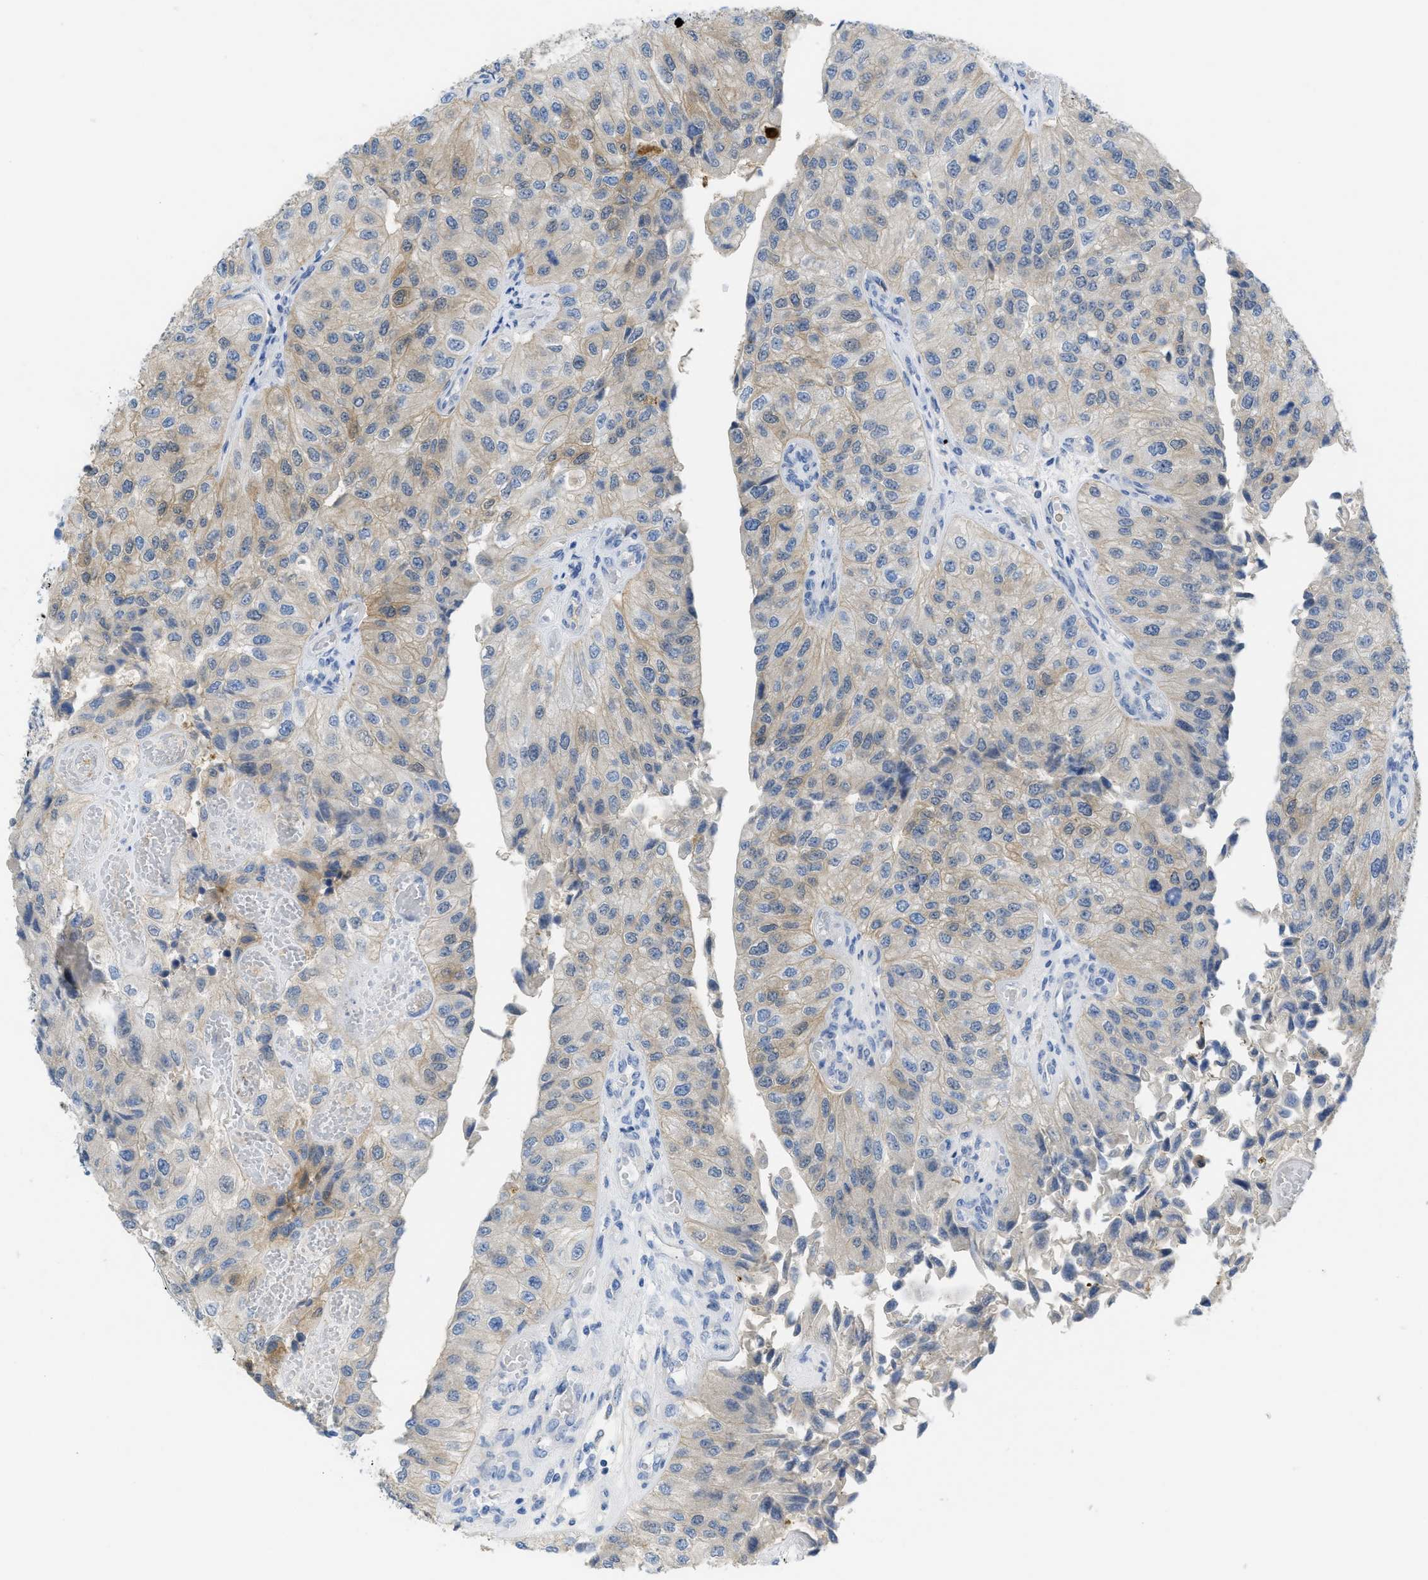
{"staining": {"intensity": "moderate", "quantity": "<25%", "location": "cytoplasmic/membranous"}, "tissue": "urothelial cancer", "cell_type": "Tumor cells", "image_type": "cancer", "snomed": [{"axis": "morphology", "description": "Urothelial carcinoma, High grade"}, {"axis": "topography", "description": "Kidney"}, {"axis": "topography", "description": "Urinary bladder"}], "caption": "Brown immunohistochemical staining in human urothelial cancer displays moderate cytoplasmic/membranous staining in approximately <25% of tumor cells.", "gene": "CNNM4", "patient": {"sex": "male", "age": 77}}